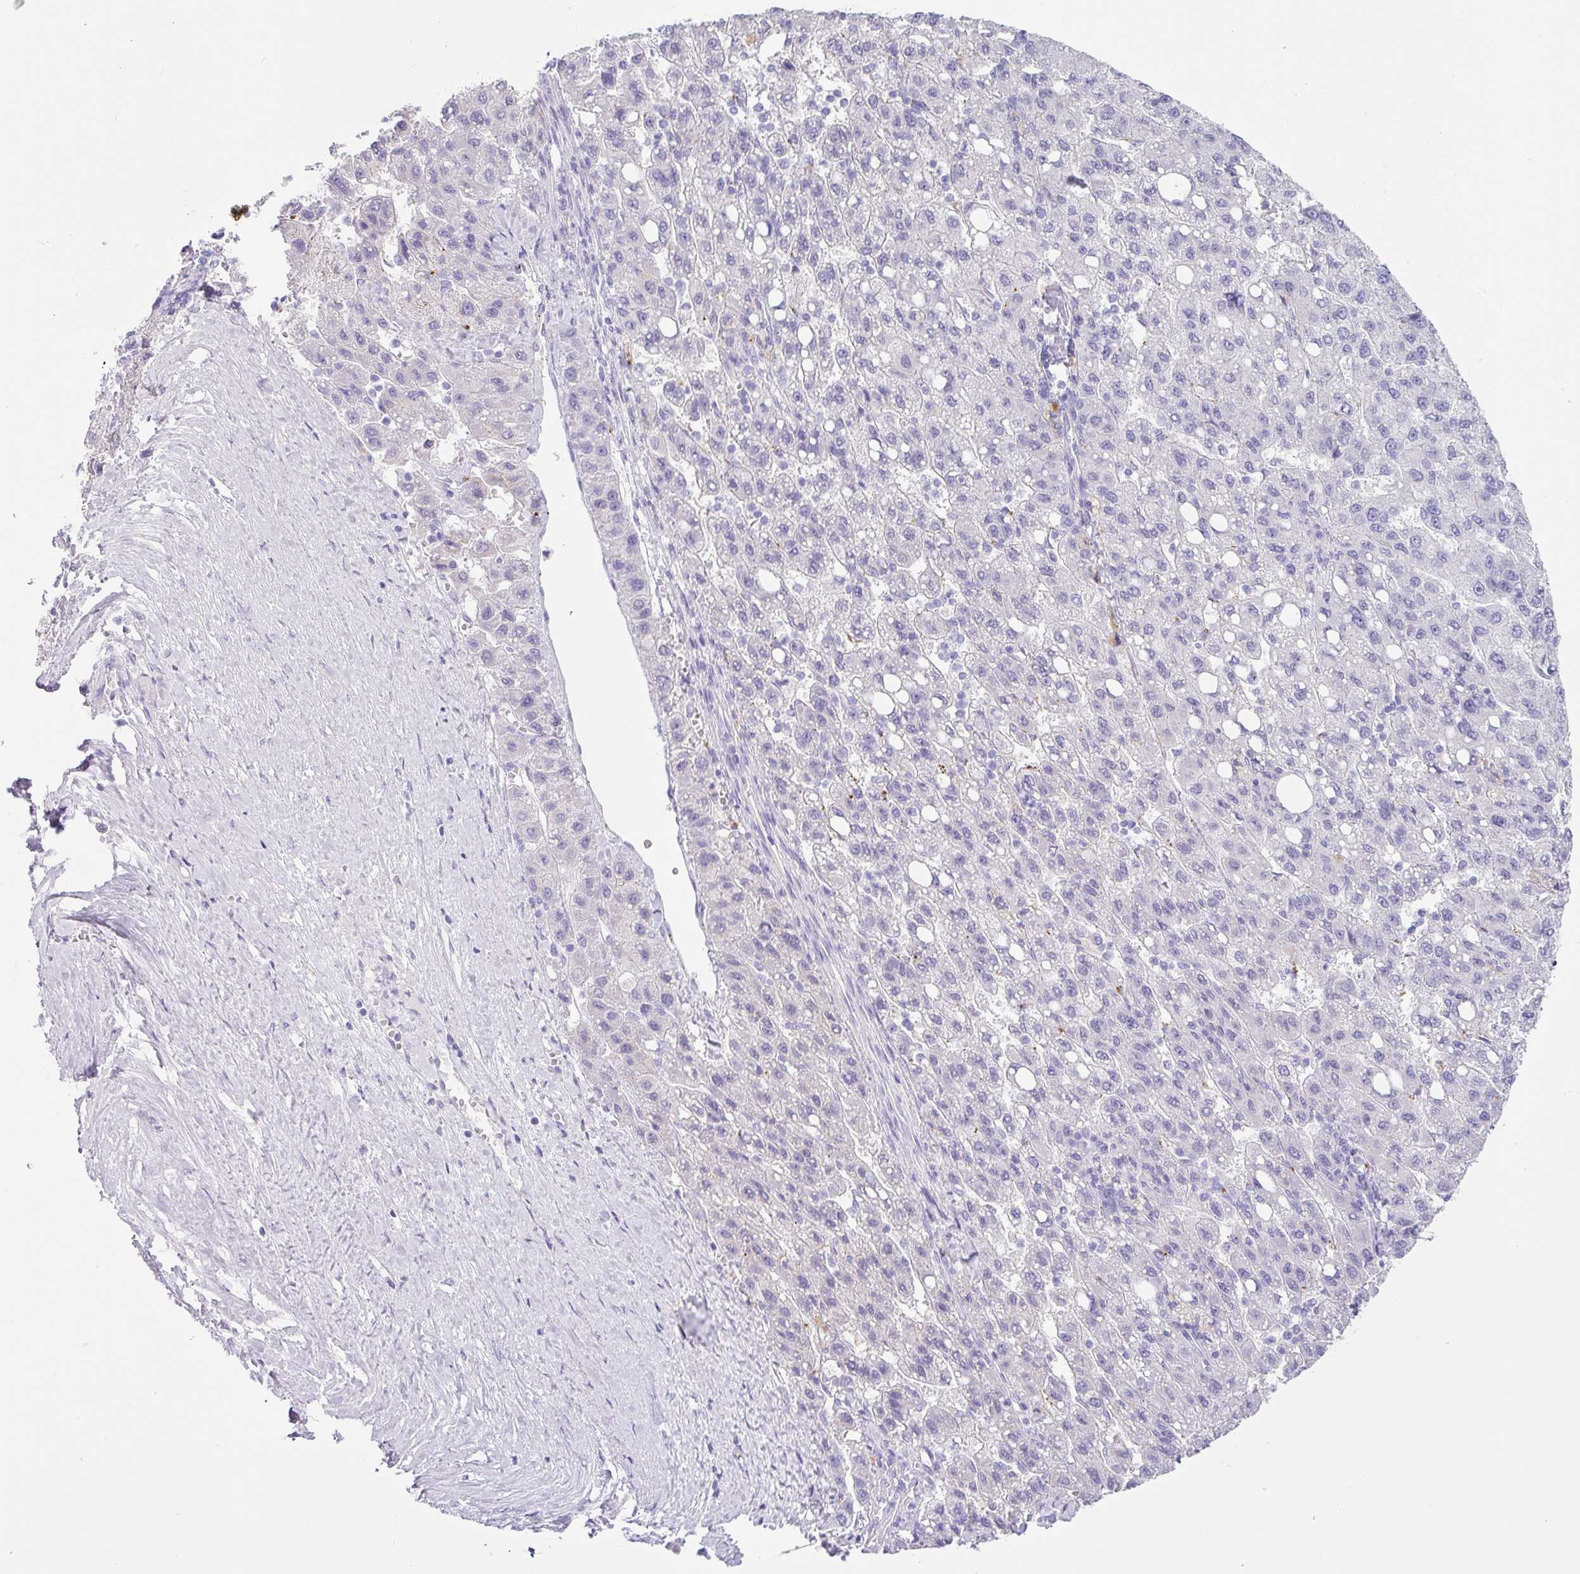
{"staining": {"intensity": "negative", "quantity": "none", "location": "none"}, "tissue": "liver cancer", "cell_type": "Tumor cells", "image_type": "cancer", "snomed": [{"axis": "morphology", "description": "Carcinoma, Hepatocellular, NOS"}, {"axis": "topography", "description": "Liver"}], "caption": "Protein analysis of liver cancer (hepatocellular carcinoma) exhibits no significant expression in tumor cells.", "gene": "ZG16", "patient": {"sex": "female", "age": 82}}